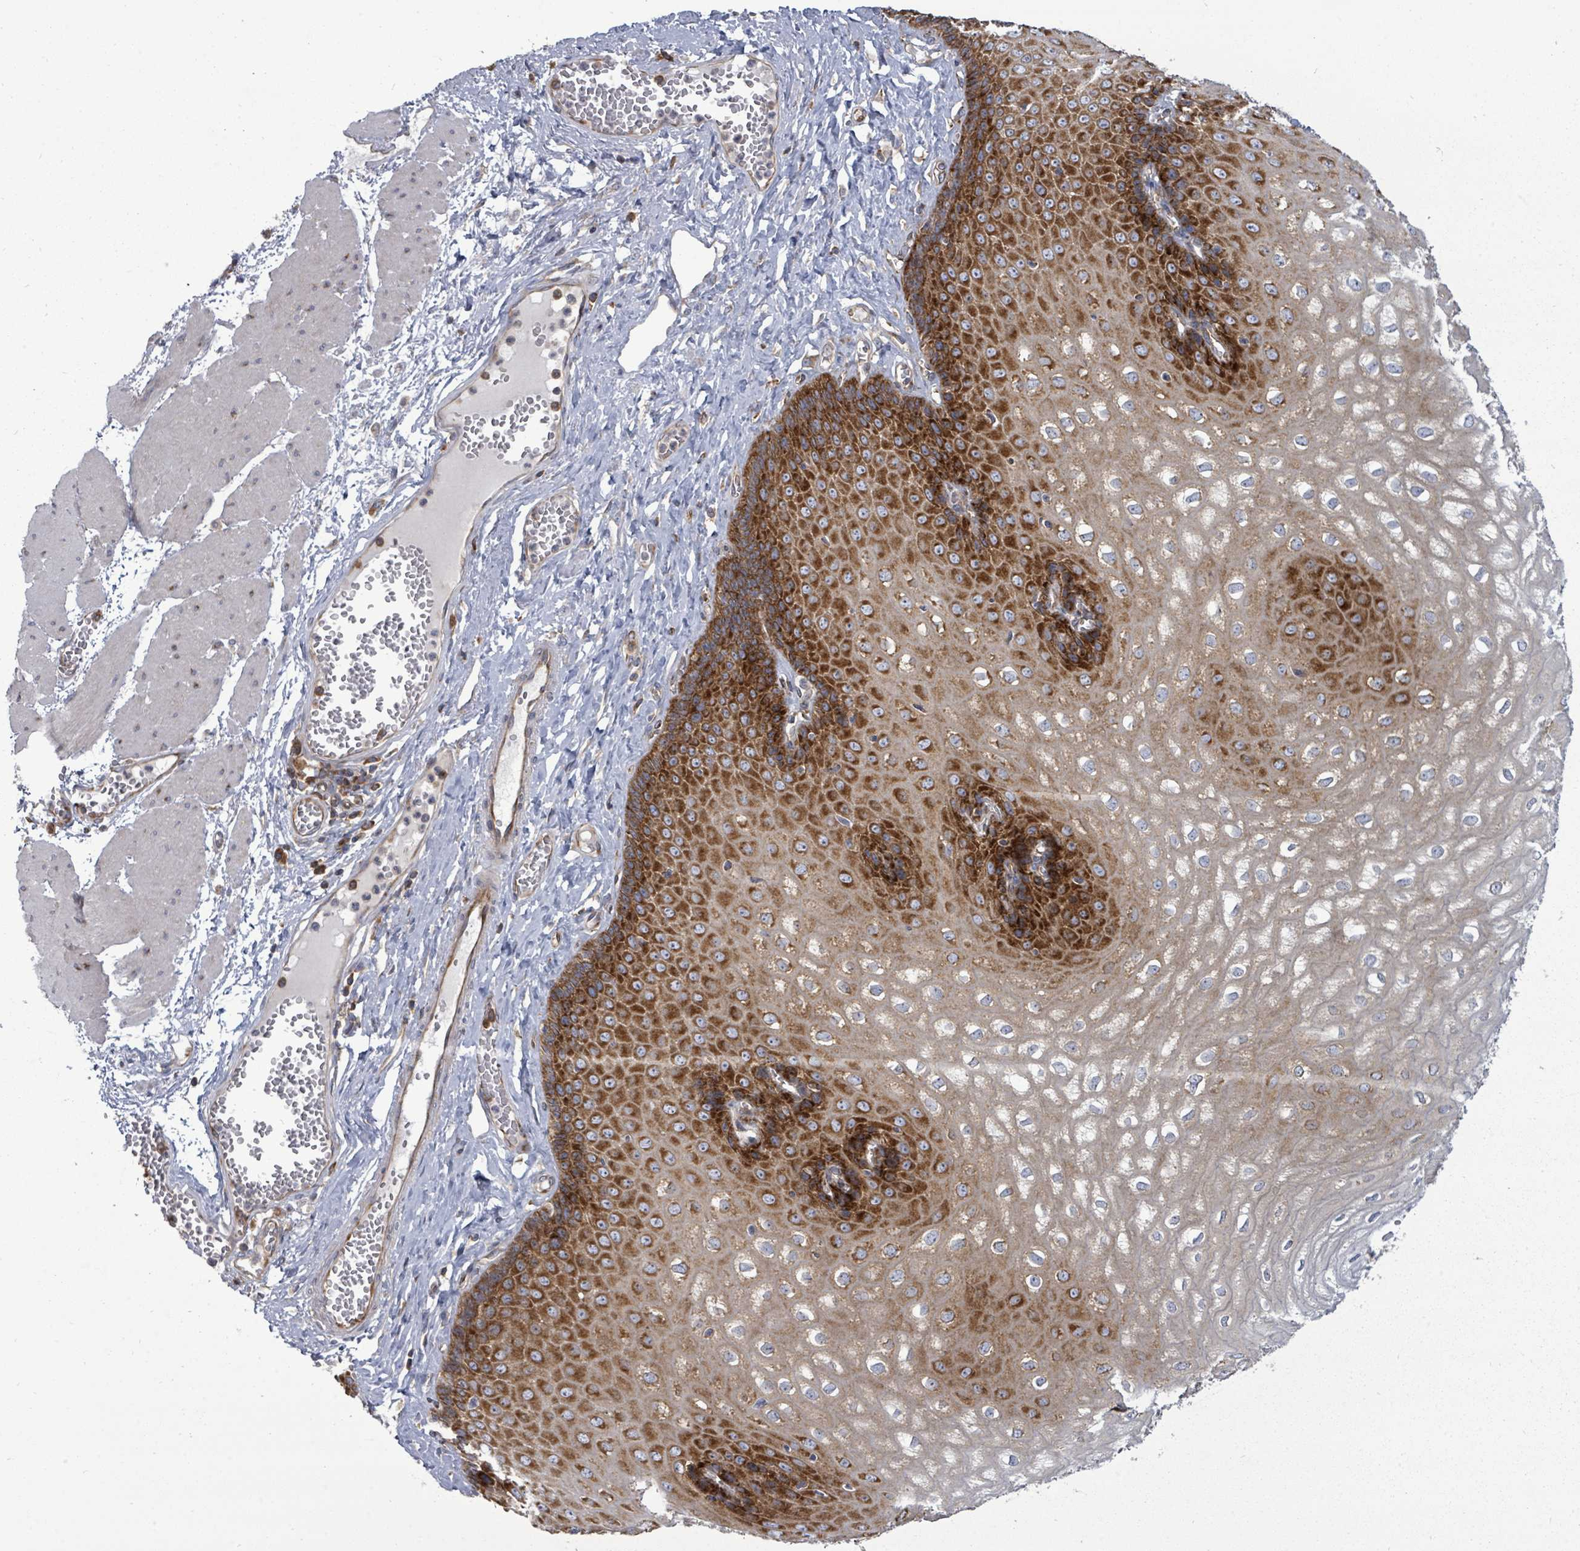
{"staining": {"intensity": "strong", "quantity": "25%-75%", "location": "cytoplasmic/membranous"}, "tissue": "esophagus", "cell_type": "Squamous epithelial cells", "image_type": "normal", "snomed": [{"axis": "morphology", "description": "Normal tissue, NOS"}, {"axis": "topography", "description": "Esophagus"}], "caption": "Immunohistochemistry image of benign esophagus stained for a protein (brown), which exhibits high levels of strong cytoplasmic/membranous positivity in approximately 25%-75% of squamous epithelial cells.", "gene": "EIF3CL", "patient": {"sex": "male", "age": 60}}